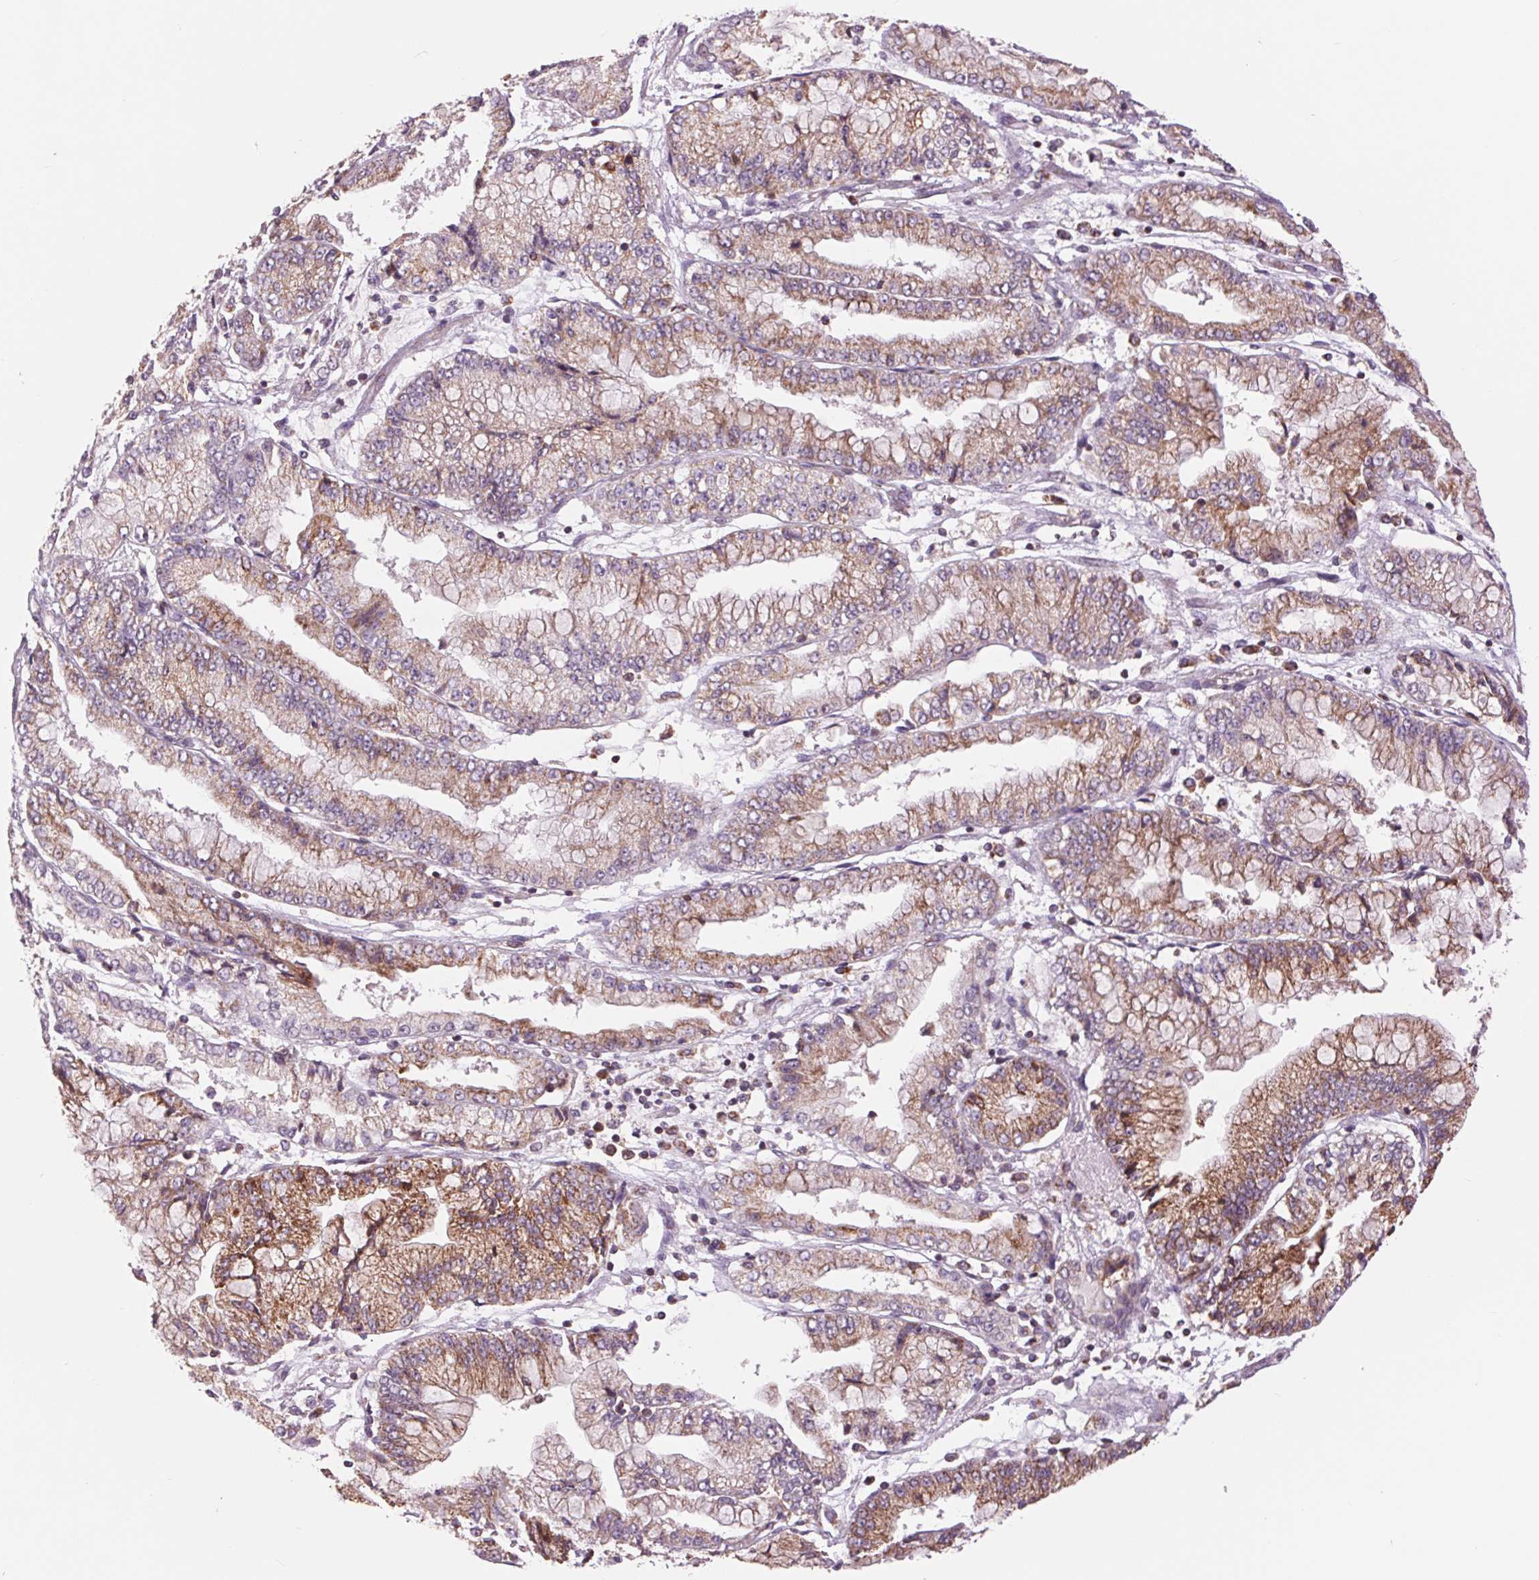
{"staining": {"intensity": "moderate", "quantity": ">75%", "location": "cytoplasmic/membranous"}, "tissue": "stomach cancer", "cell_type": "Tumor cells", "image_type": "cancer", "snomed": [{"axis": "morphology", "description": "Adenocarcinoma, NOS"}, {"axis": "topography", "description": "Stomach, upper"}], "caption": "IHC of human stomach cancer (adenocarcinoma) reveals medium levels of moderate cytoplasmic/membranous positivity in approximately >75% of tumor cells.", "gene": "COX6A1", "patient": {"sex": "female", "age": 74}}